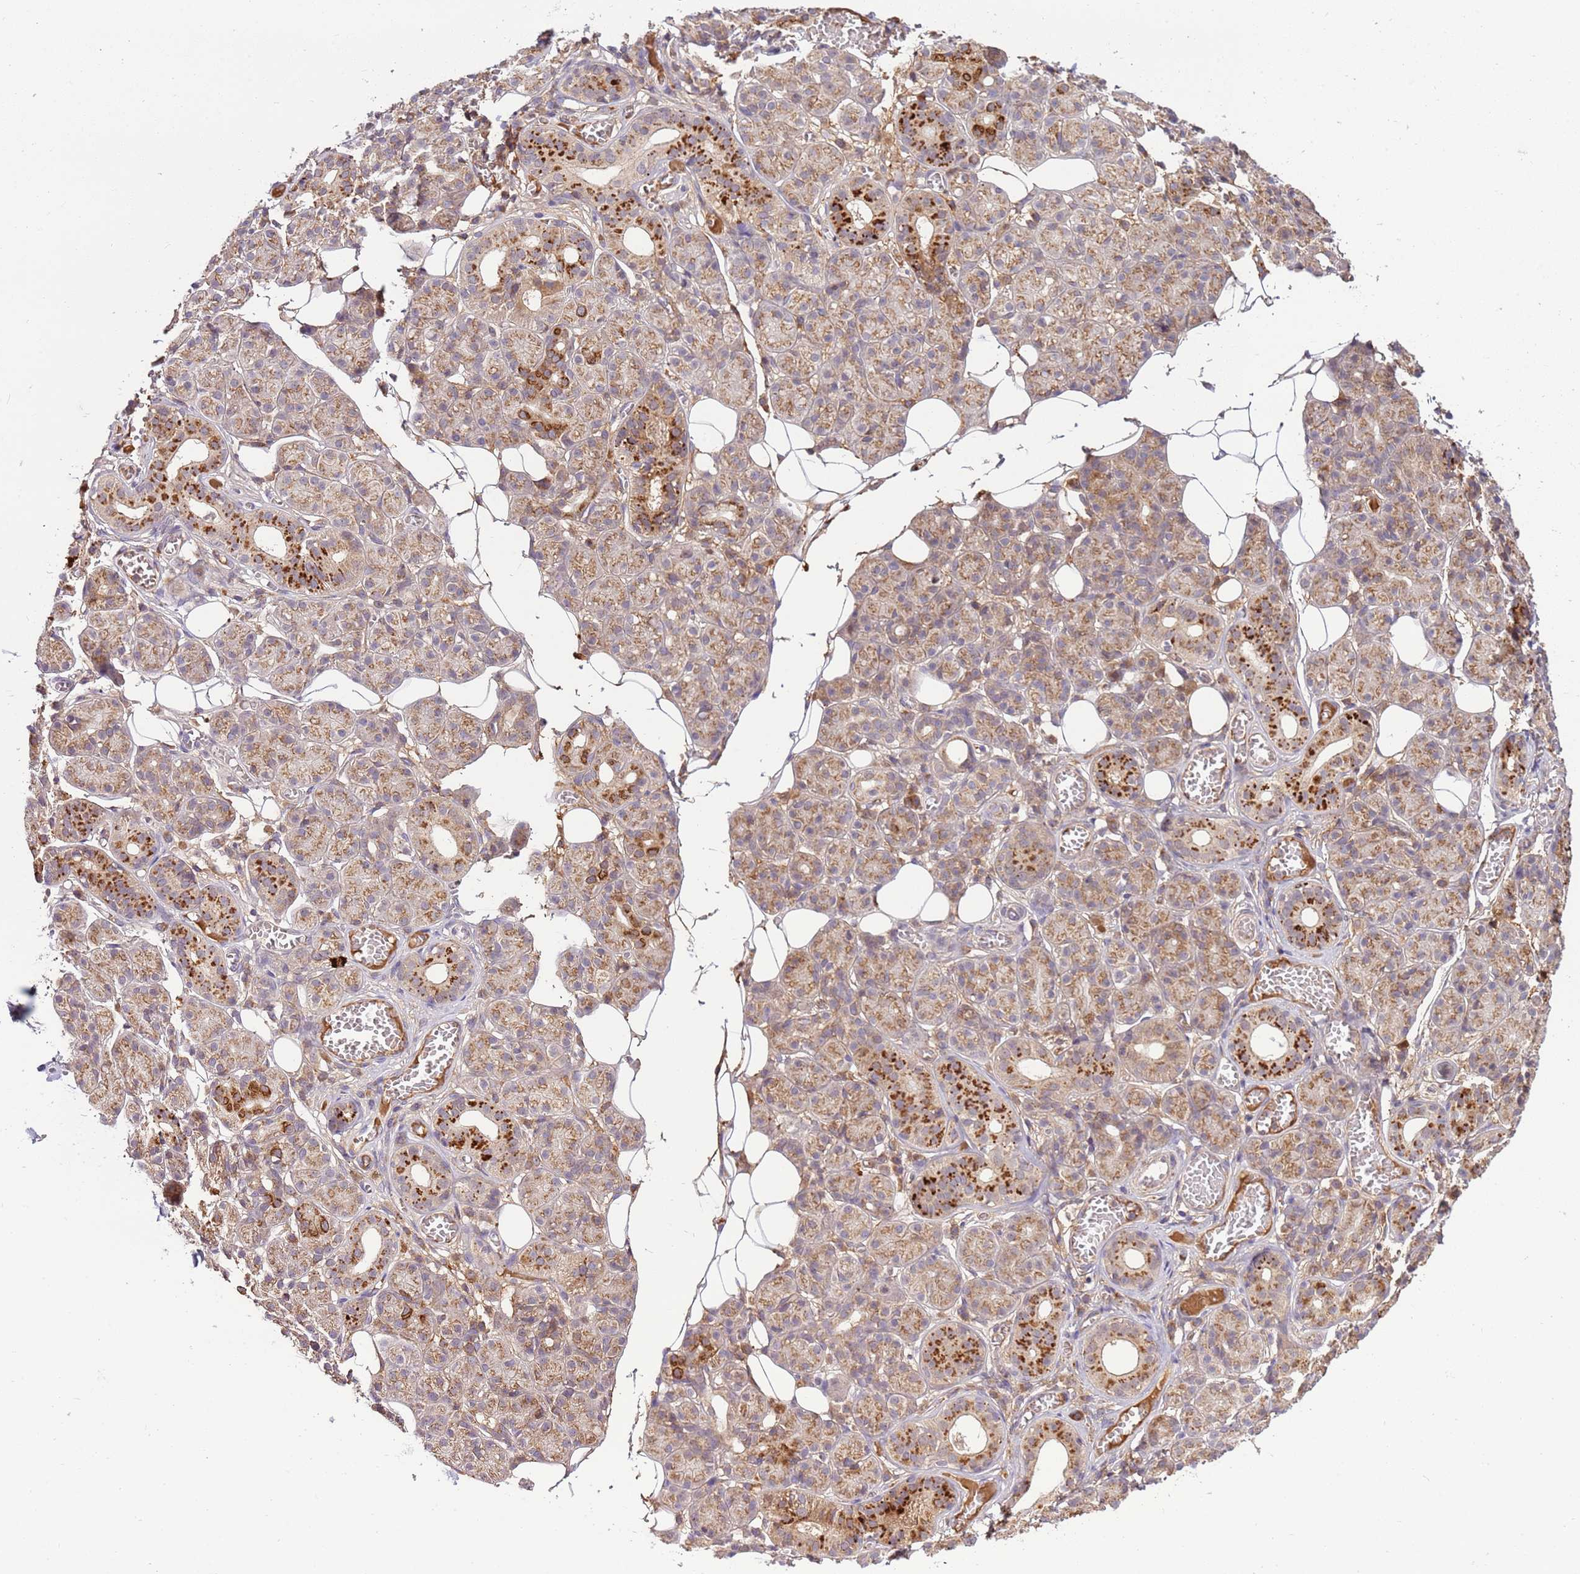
{"staining": {"intensity": "strong", "quantity": "25%-75%", "location": "cytoplasmic/membranous"}, "tissue": "salivary gland", "cell_type": "Glandular cells", "image_type": "normal", "snomed": [{"axis": "morphology", "description": "Normal tissue, NOS"}, {"axis": "topography", "description": "Salivary gland"}], "caption": "This is an image of IHC staining of normal salivary gland, which shows strong expression in the cytoplasmic/membranous of glandular cells.", "gene": "ZNF624", "patient": {"sex": "male", "age": 63}}